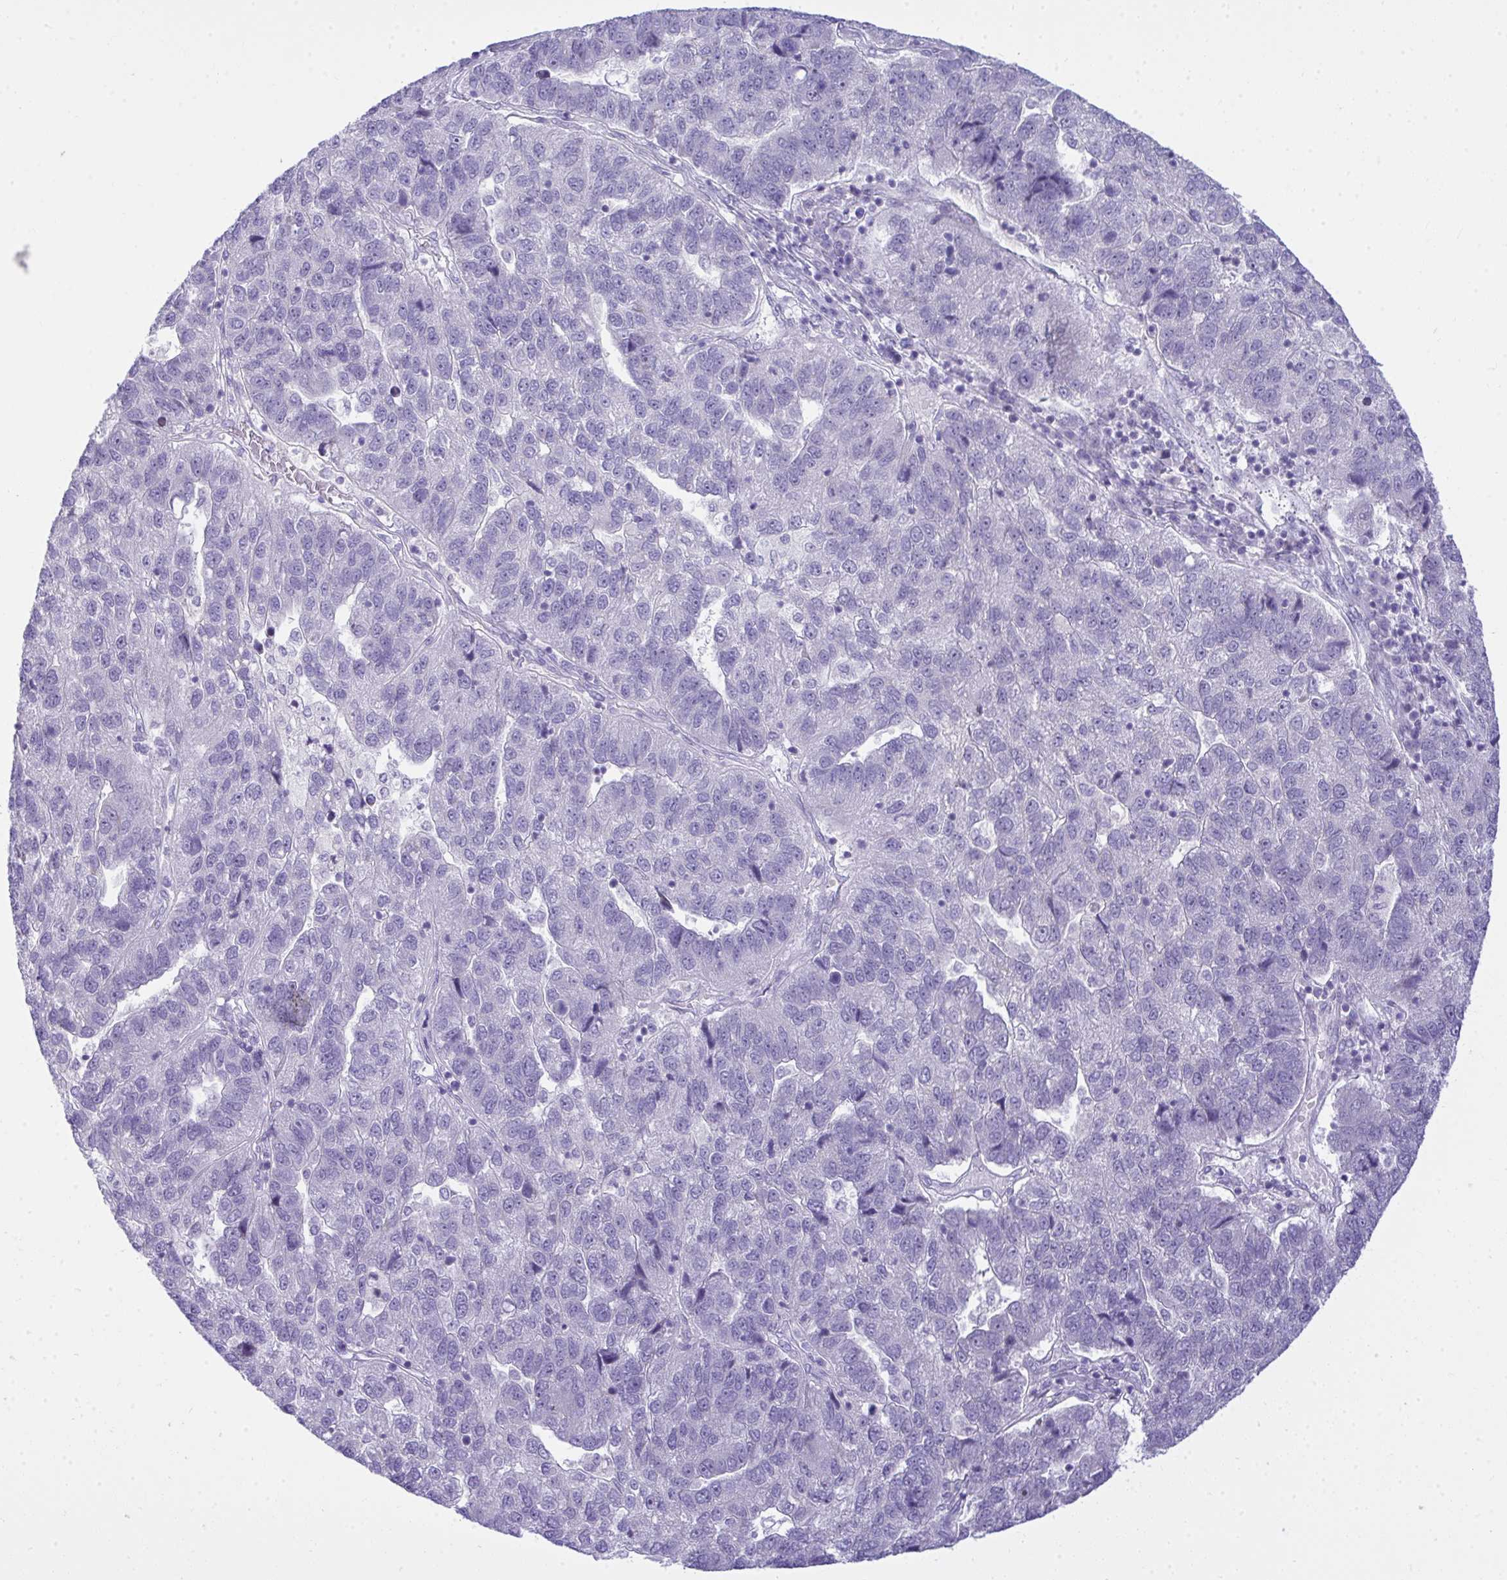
{"staining": {"intensity": "negative", "quantity": "none", "location": "none"}, "tissue": "pancreatic cancer", "cell_type": "Tumor cells", "image_type": "cancer", "snomed": [{"axis": "morphology", "description": "Adenocarcinoma, NOS"}, {"axis": "topography", "description": "Pancreas"}], "caption": "Human pancreatic cancer stained for a protein using IHC exhibits no staining in tumor cells.", "gene": "EID3", "patient": {"sex": "female", "age": 61}}